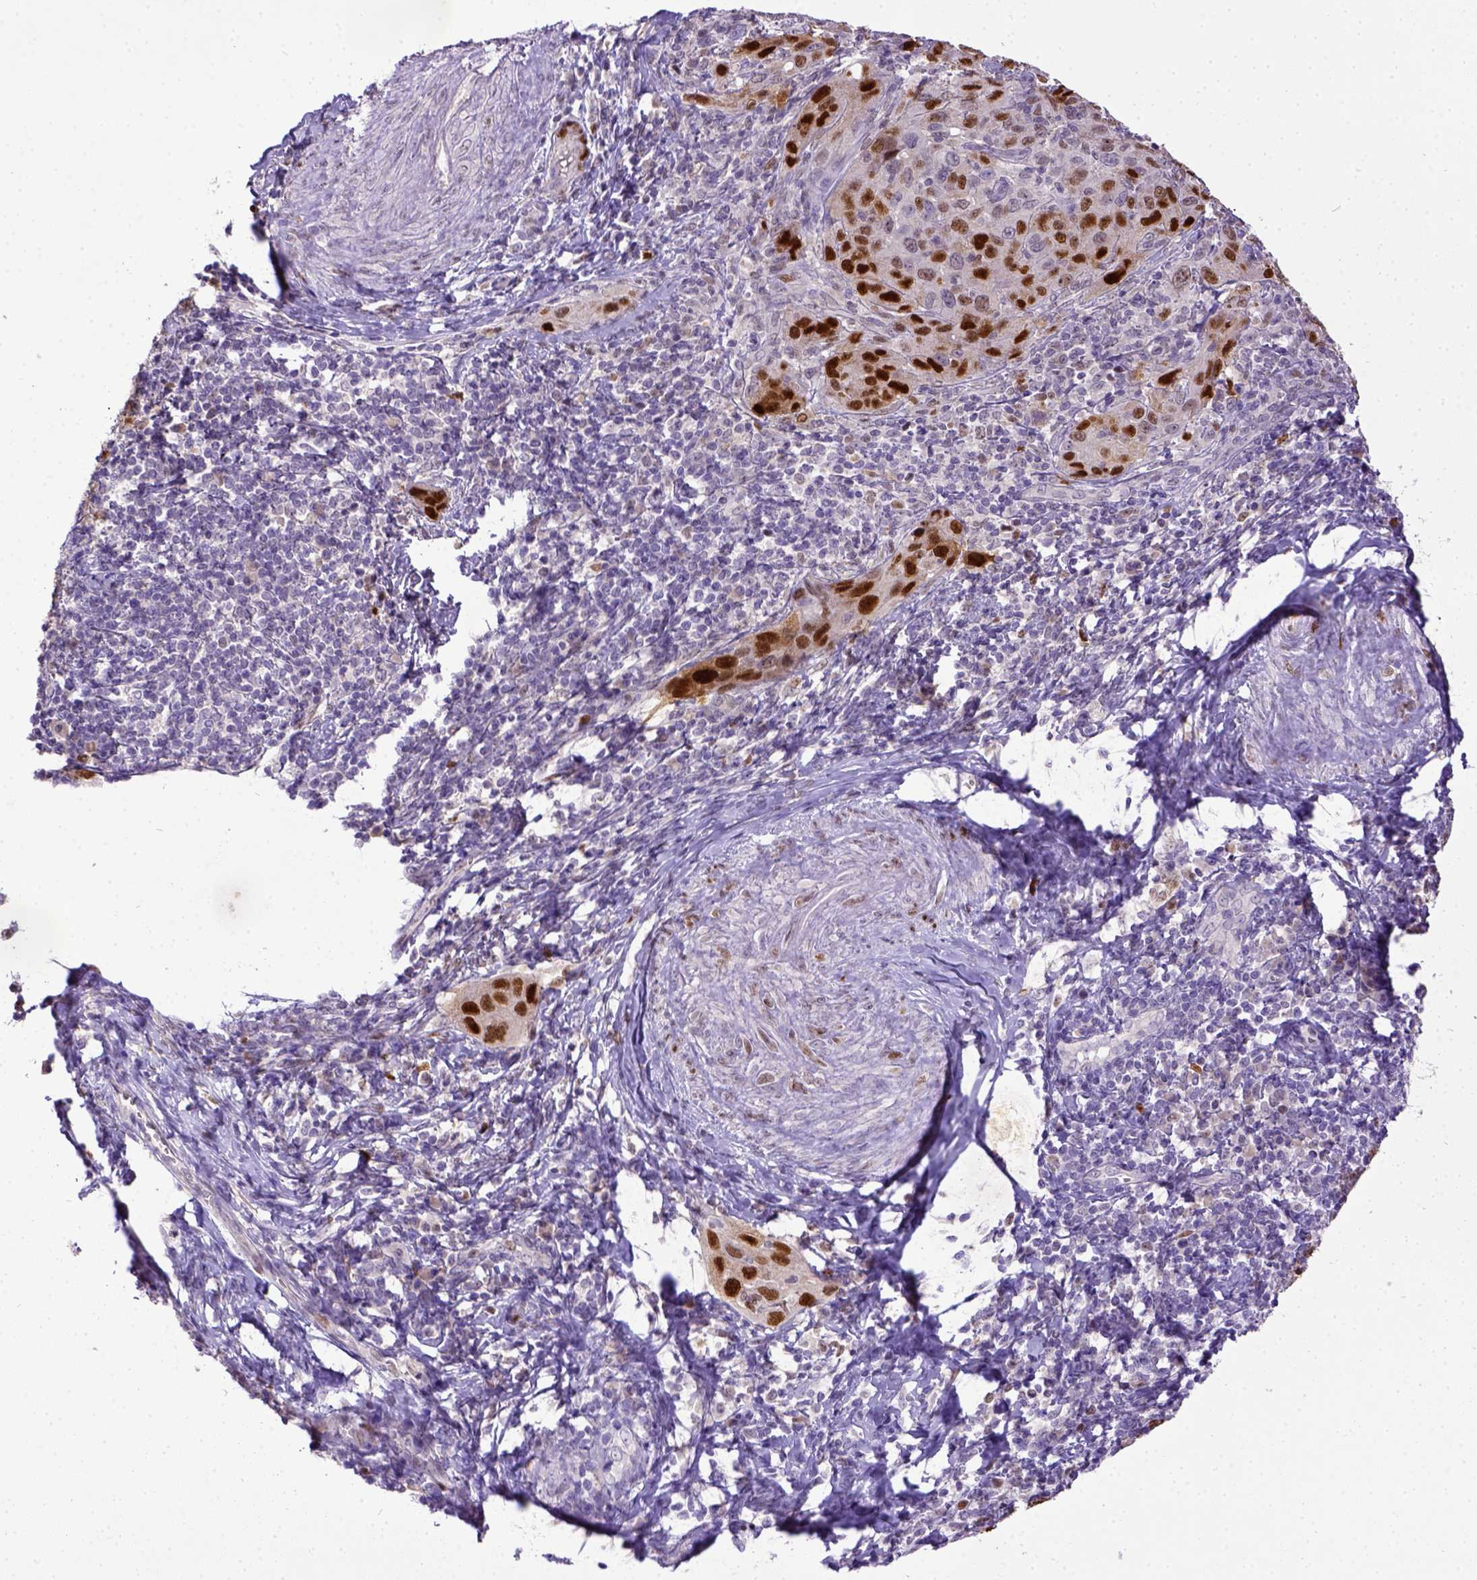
{"staining": {"intensity": "strong", "quantity": ">75%", "location": "nuclear"}, "tissue": "cervical cancer", "cell_type": "Tumor cells", "image_type": "cancer", "snomed": [{"axis": "morphology", "description": "Normal tissue, NOS"}, {"axis": "morphology", "description": "Squamous cell carcinoma, NOS"}, {"axis": "topography", "description": "Cervix"}], "caption": "About >75% of tumor cells in cervical cancer exhibit strong nuclear protein expression as visualized by brown immunohistochemical staining.", "gene": "CDKN1A", "patient": {"sex": "female", "age": 51}}